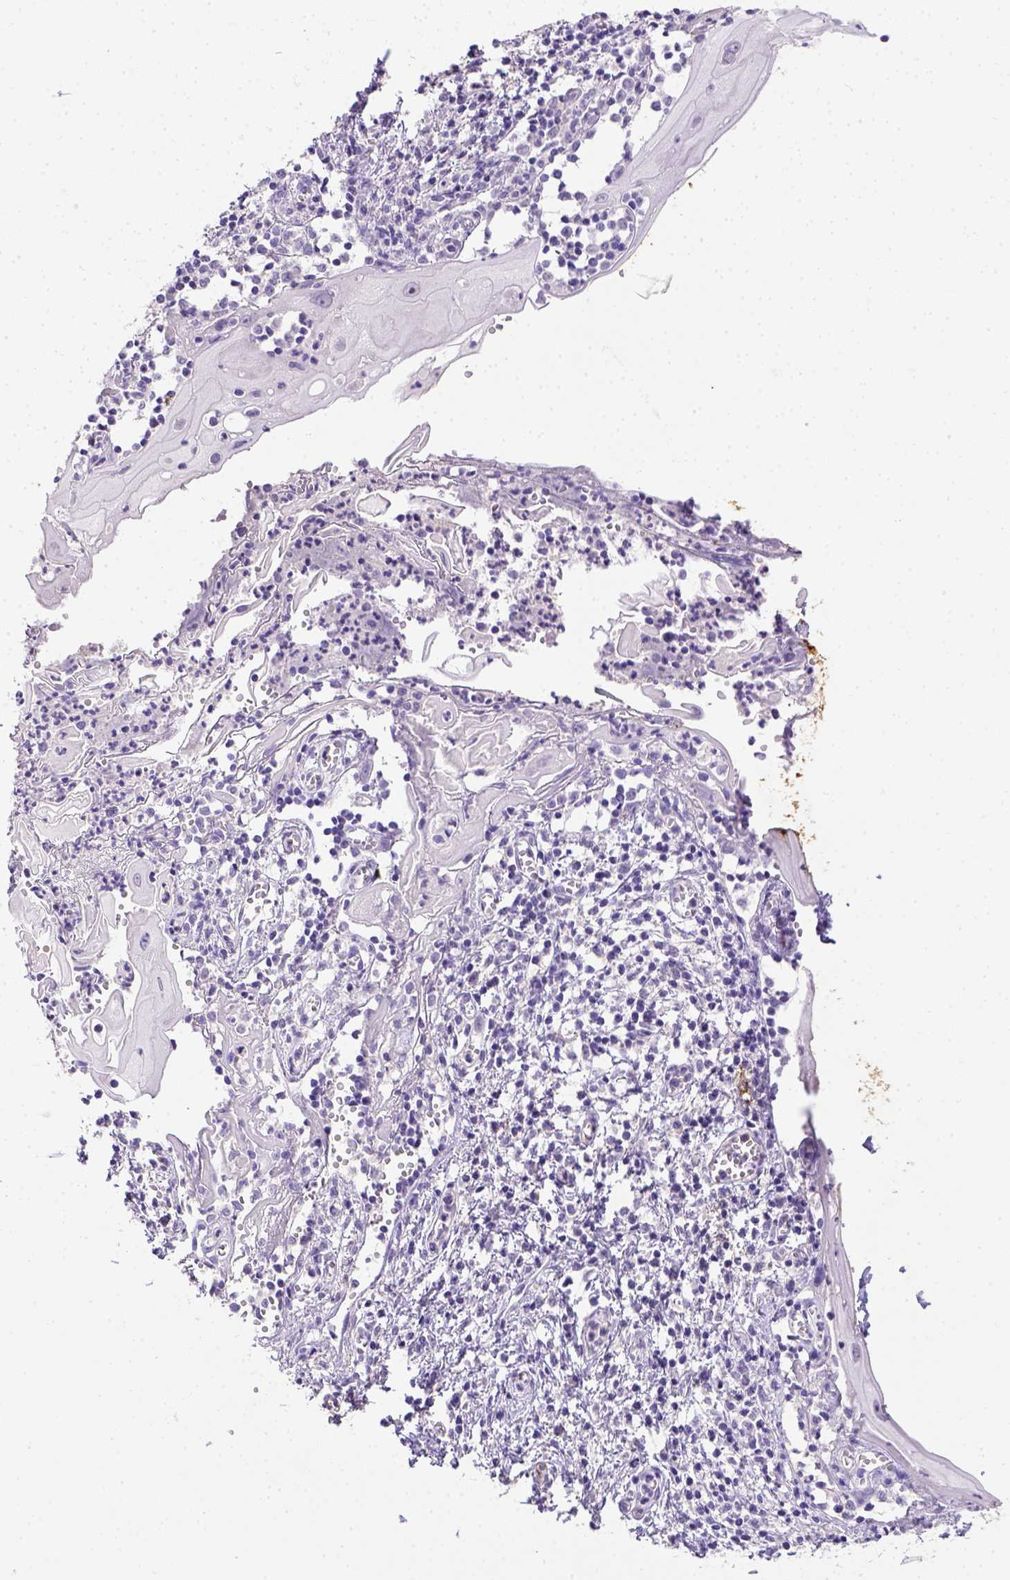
{"staining": {"intensity": "negative", "quantity": "none", "location": "none"}, "tissue": "cervical cancer", "cell_type": "Tumor cells", "image_type": "cancer", "snomed": [{"axis": "morphology", "description": "Squamous cell carcinoma, NOS"}, {"axis": "topography", "description": "Cervix"}], "caption": "Image shows no significant protein expression in tumor cells of cervical cancer (squamous cell carcinoma).", "gene": "B3GAT1", "patient": {"sex": "female", "age": 30}}